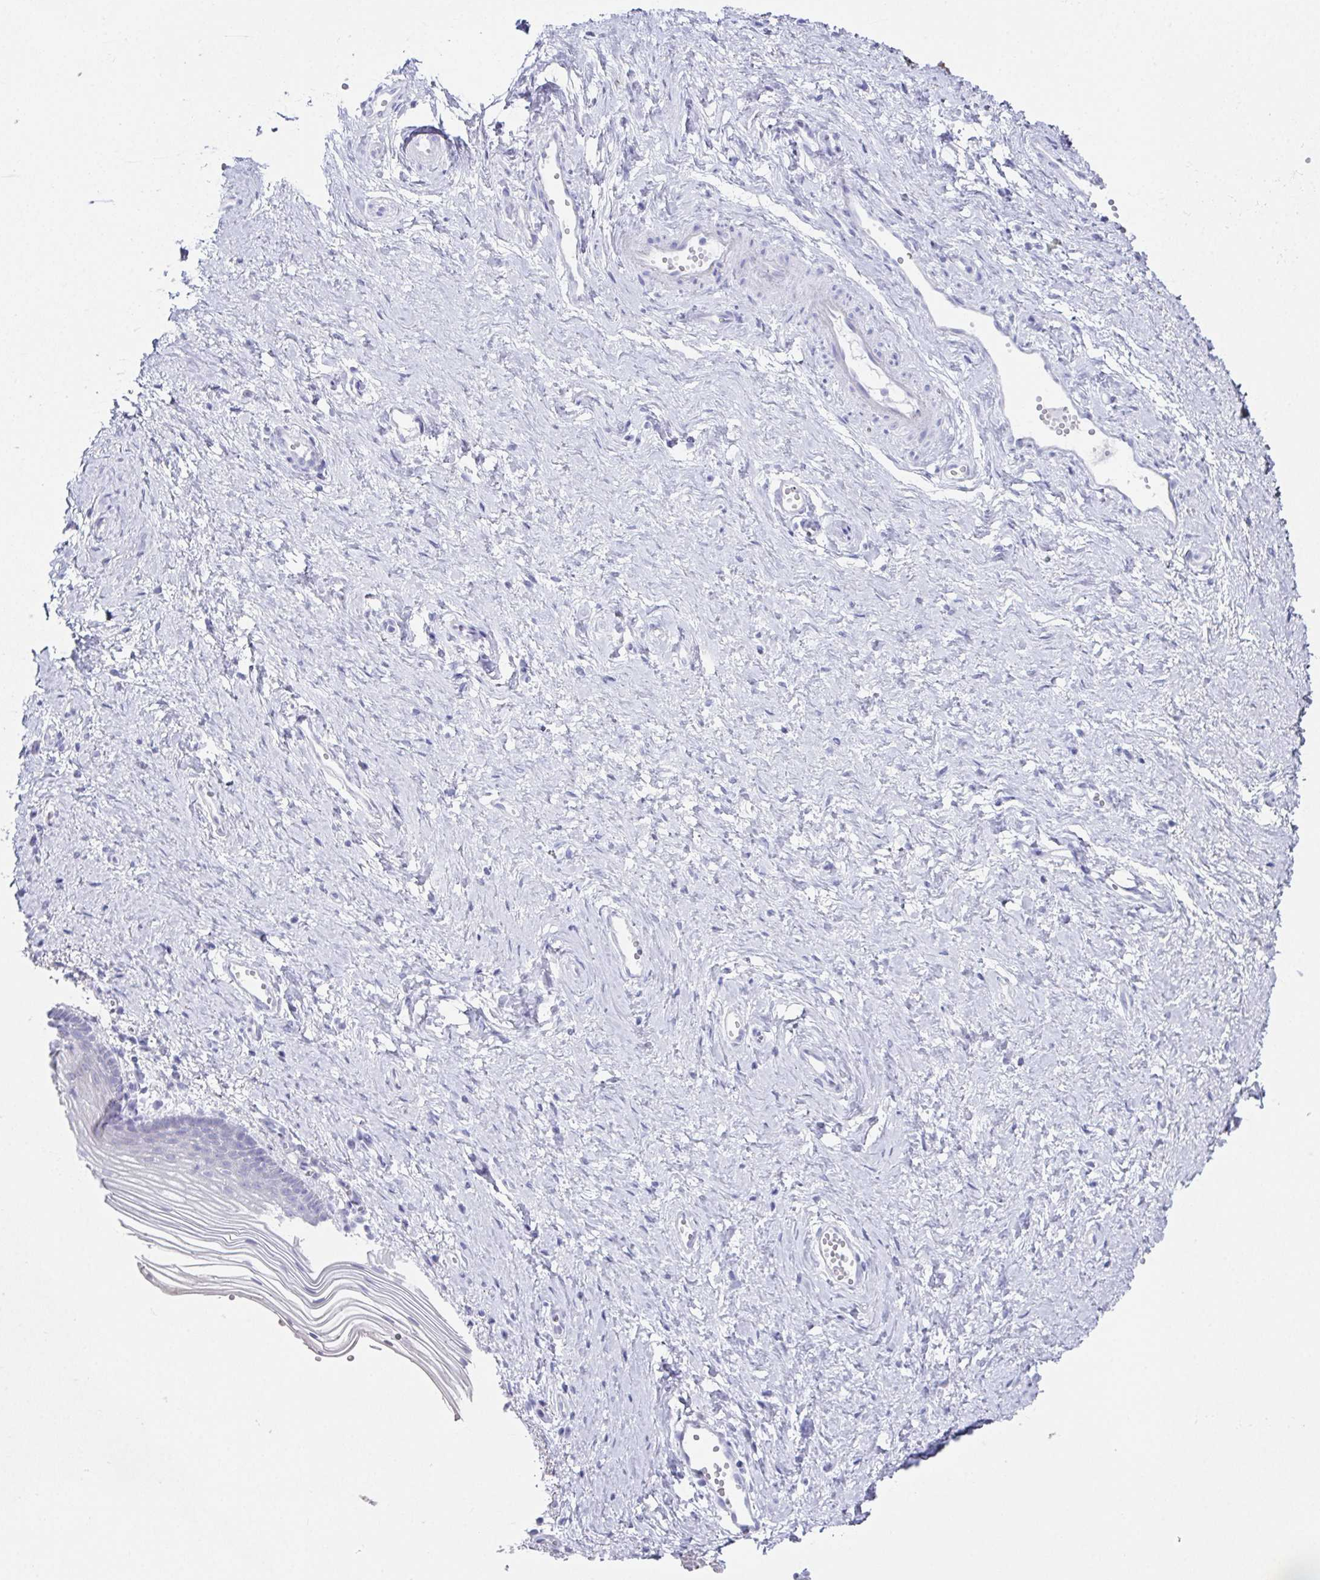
{"staining": {"intensity": "negative", "quantity": "none", "location": "none"}, "tissue": "vagina", "cell_type": "Squamous epithelial cells", "image_type": "normal", "snomed": [{"axis": "morphology", "description": "Normal tissue, NOS"}, {"axis": "topography", "description": "Vagina"}], "caption": "Squamous epithelial cells are negative for brown protein staining in benign vagina.", "gene": "RBP1", "patient": {"sex": "female", "age": 56}}